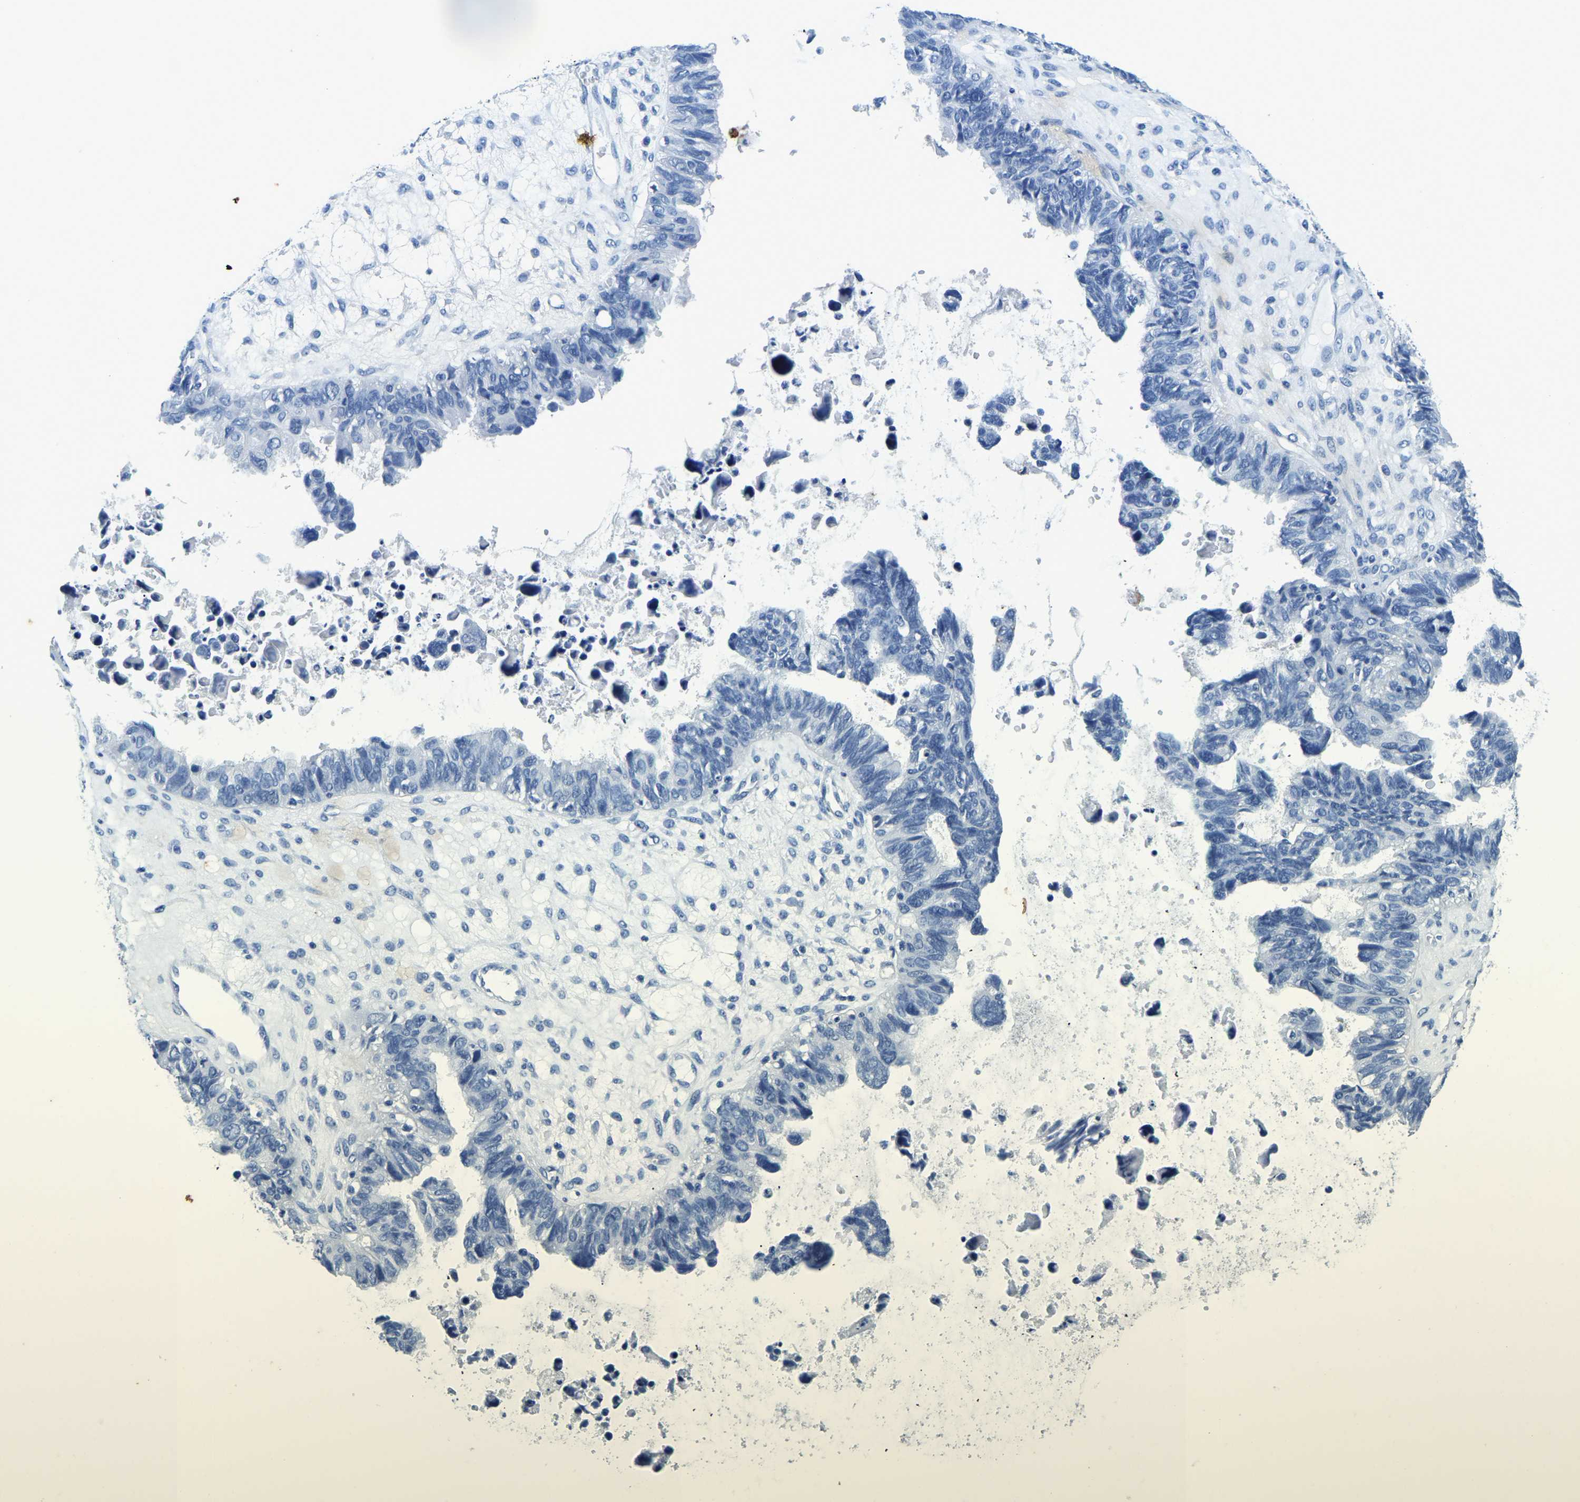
{"staining": {"intensity": "negative", "quantity": "none", "location": "none"}, "tissue": "ovarian cancer", "cell_type": "Tumor cells", "image_type": "cancer", "snomed": [{"axis": "morphology", "description": "Cystadenocarcinoma, serous, NOS"}, {"axis": "topography", "description": "Ovary"}], "caption": "DAB (3,3'-diaminobenzidine) immunohistochemical staining of ovarian cancer reveals no significant expression in tumor cells.", "gene": "UBN2", "patient": {"sex": "female", "age": 79}}